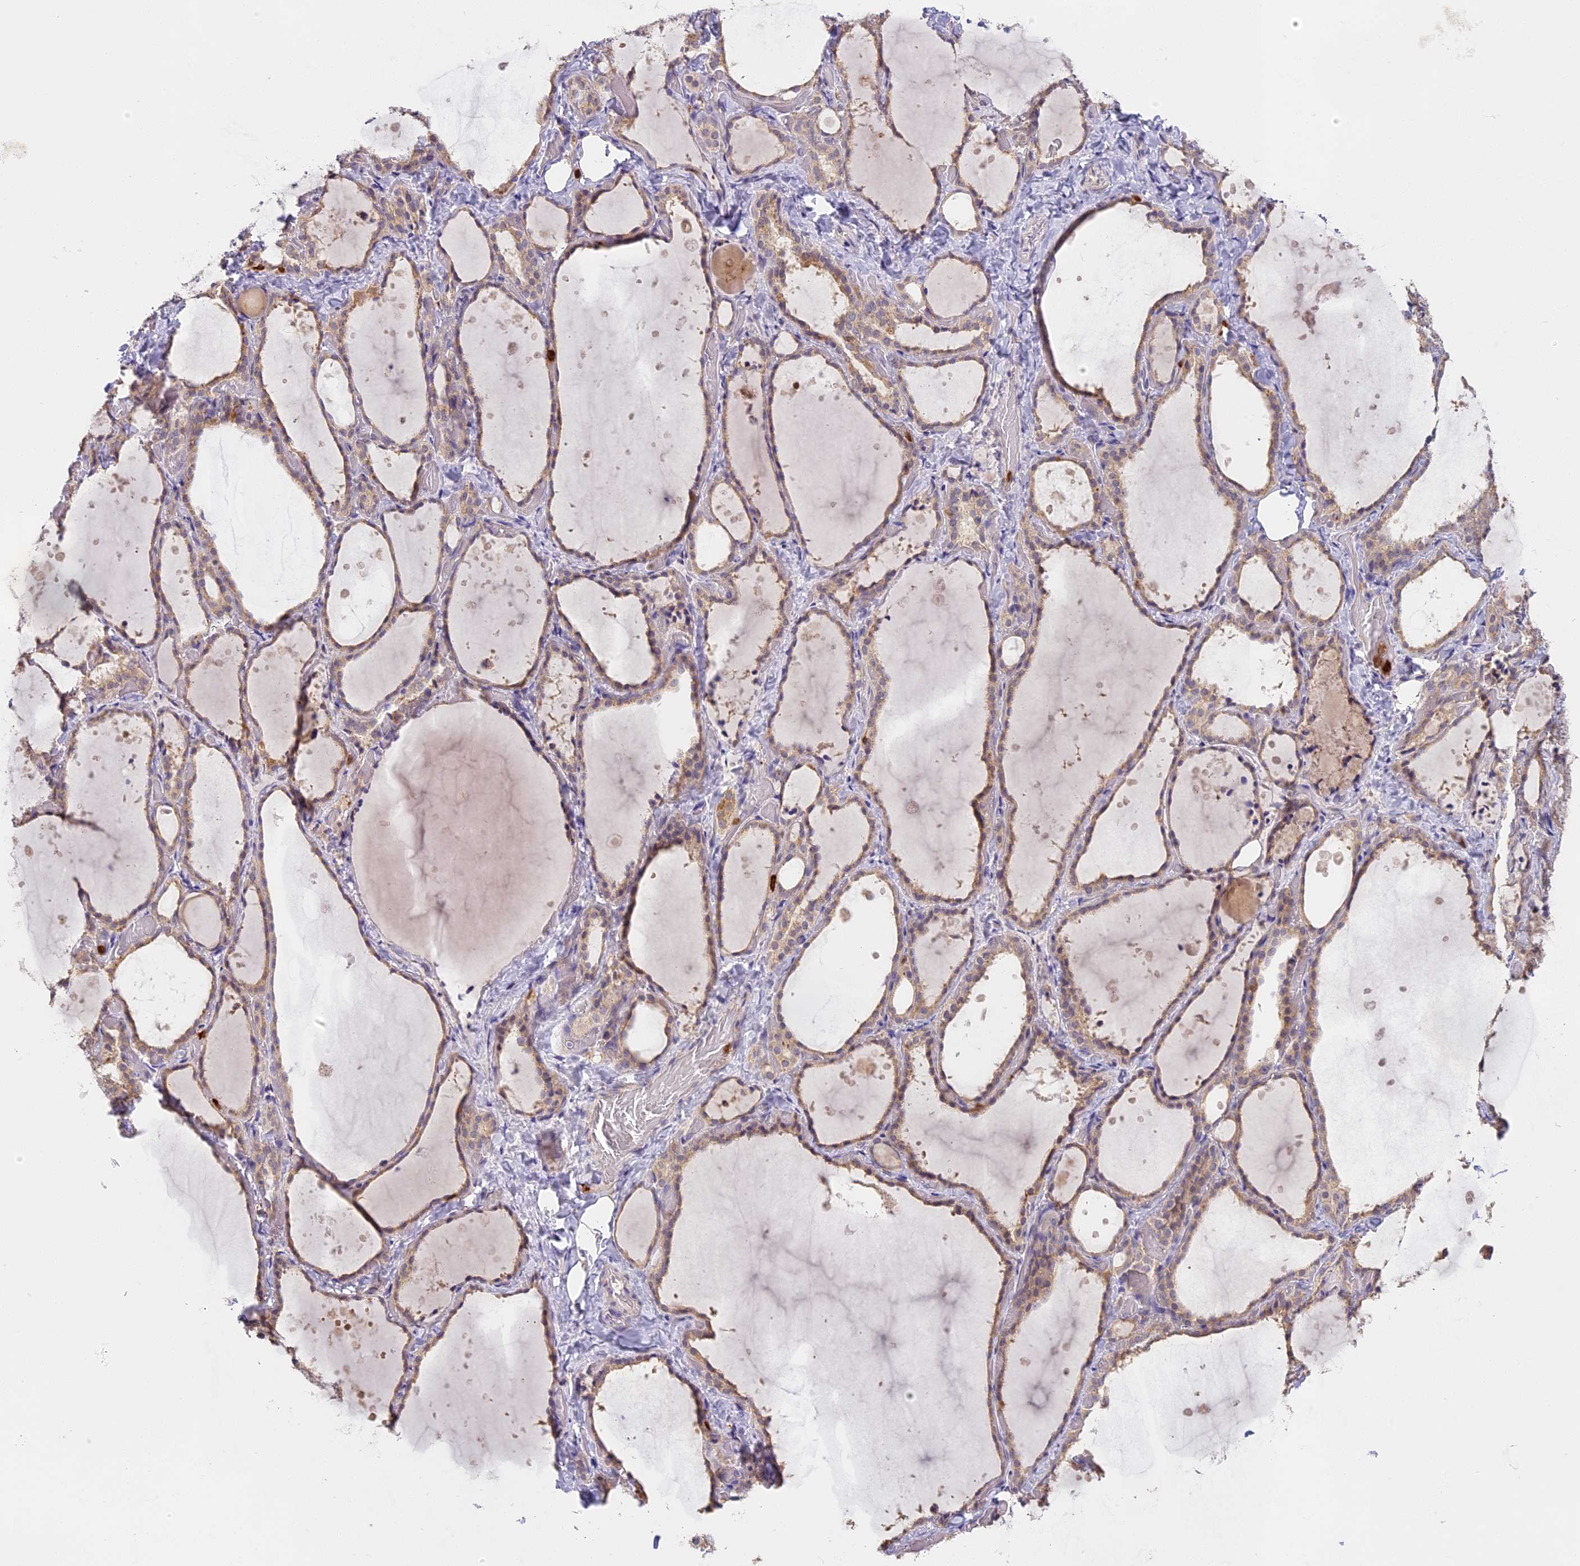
{"staining": {"intensity": "weak", "quantity": "25%-75%", "location": "cytoplasmic/membranous"}, "tissue": "thyroid gland", "cell_type": "Glandular cells", "image_type": "normal", "snomed": [{"axis": "morphology", "description": "Normal tissue, NOS"}, {"axis": "topography", "description": "Thyroid gland"}], "caption": "IHC (DAB (3,3'-diaminobenzidine)) staining of normal human thyroid gland displays weak cytoplasmic/membranous protein staining in about 25%-75% of glandular cells. The staining was performed using DAB (3,3'-diaminobenzidine), with brown indicating positive protein expression. Nuclei are stained blue with hematoxylin.", "gene": "NCF4", "patient": {"sex": "female", "age": 44}}